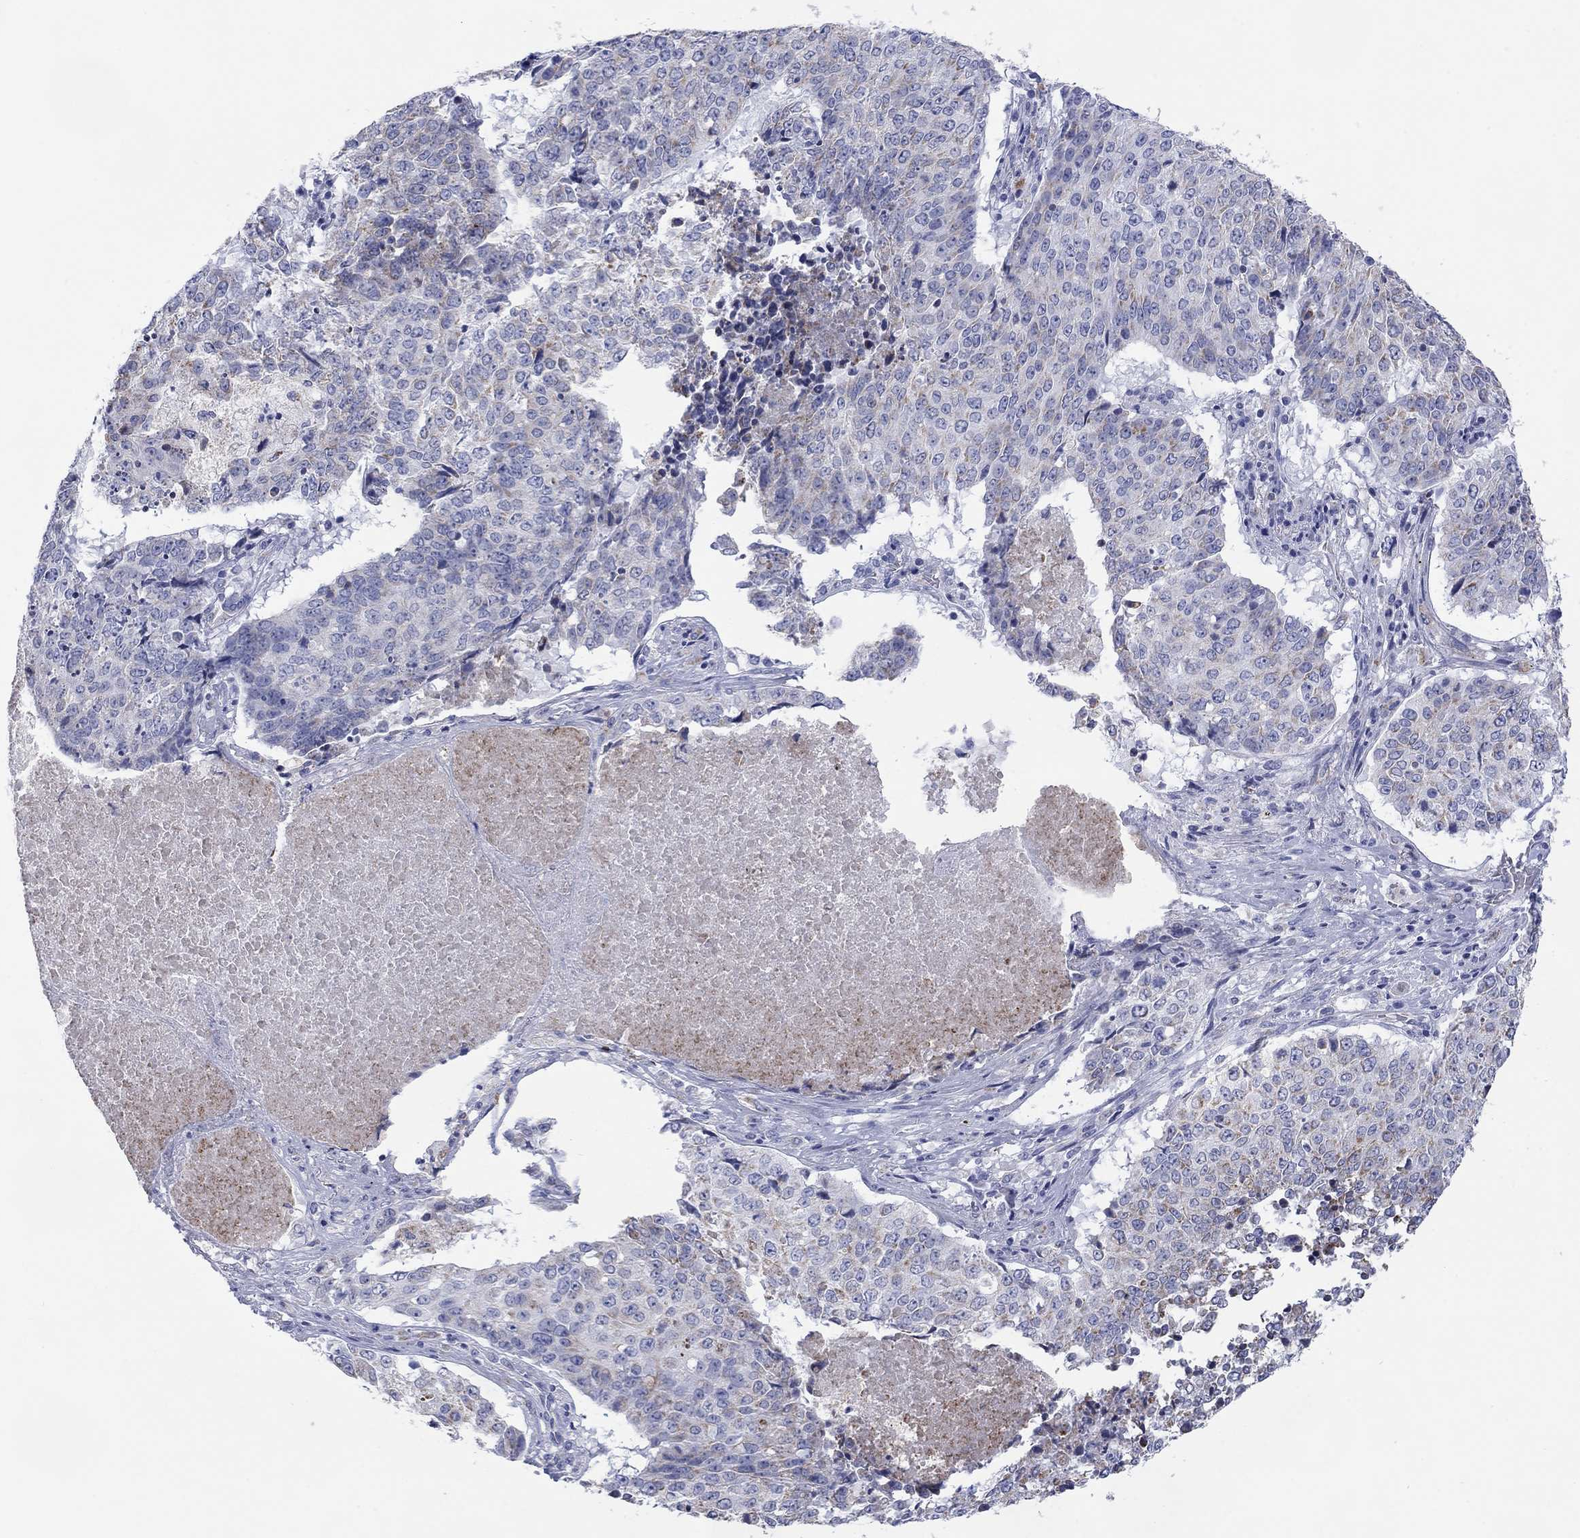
{"staining": {"intensity": "weak", "quantity": "<25%", "location": "cytoplasmic/membranous"}, "tissue": "lung cancer", "cell_type": "Tumor cells", "image_type": "cancer", "snomed": [{"axis": "morphology", "description": "Normal tissue, NOS"}, {"axis": "morphology", "description": "Squamous cell carcinoma, NOS"}, {"axis": "topography", "description": "Bronchus"}, {"axis": "topography", "description": "Lung"}], "caption": "High magnification brightfield microscopy of lung cancer stained with DAB (brown) and counterstained with hematoxylin (blue): tumor cells show no significant staining.", "gene": "MGST3", "patient": {"sex": "male", "age": 64}}